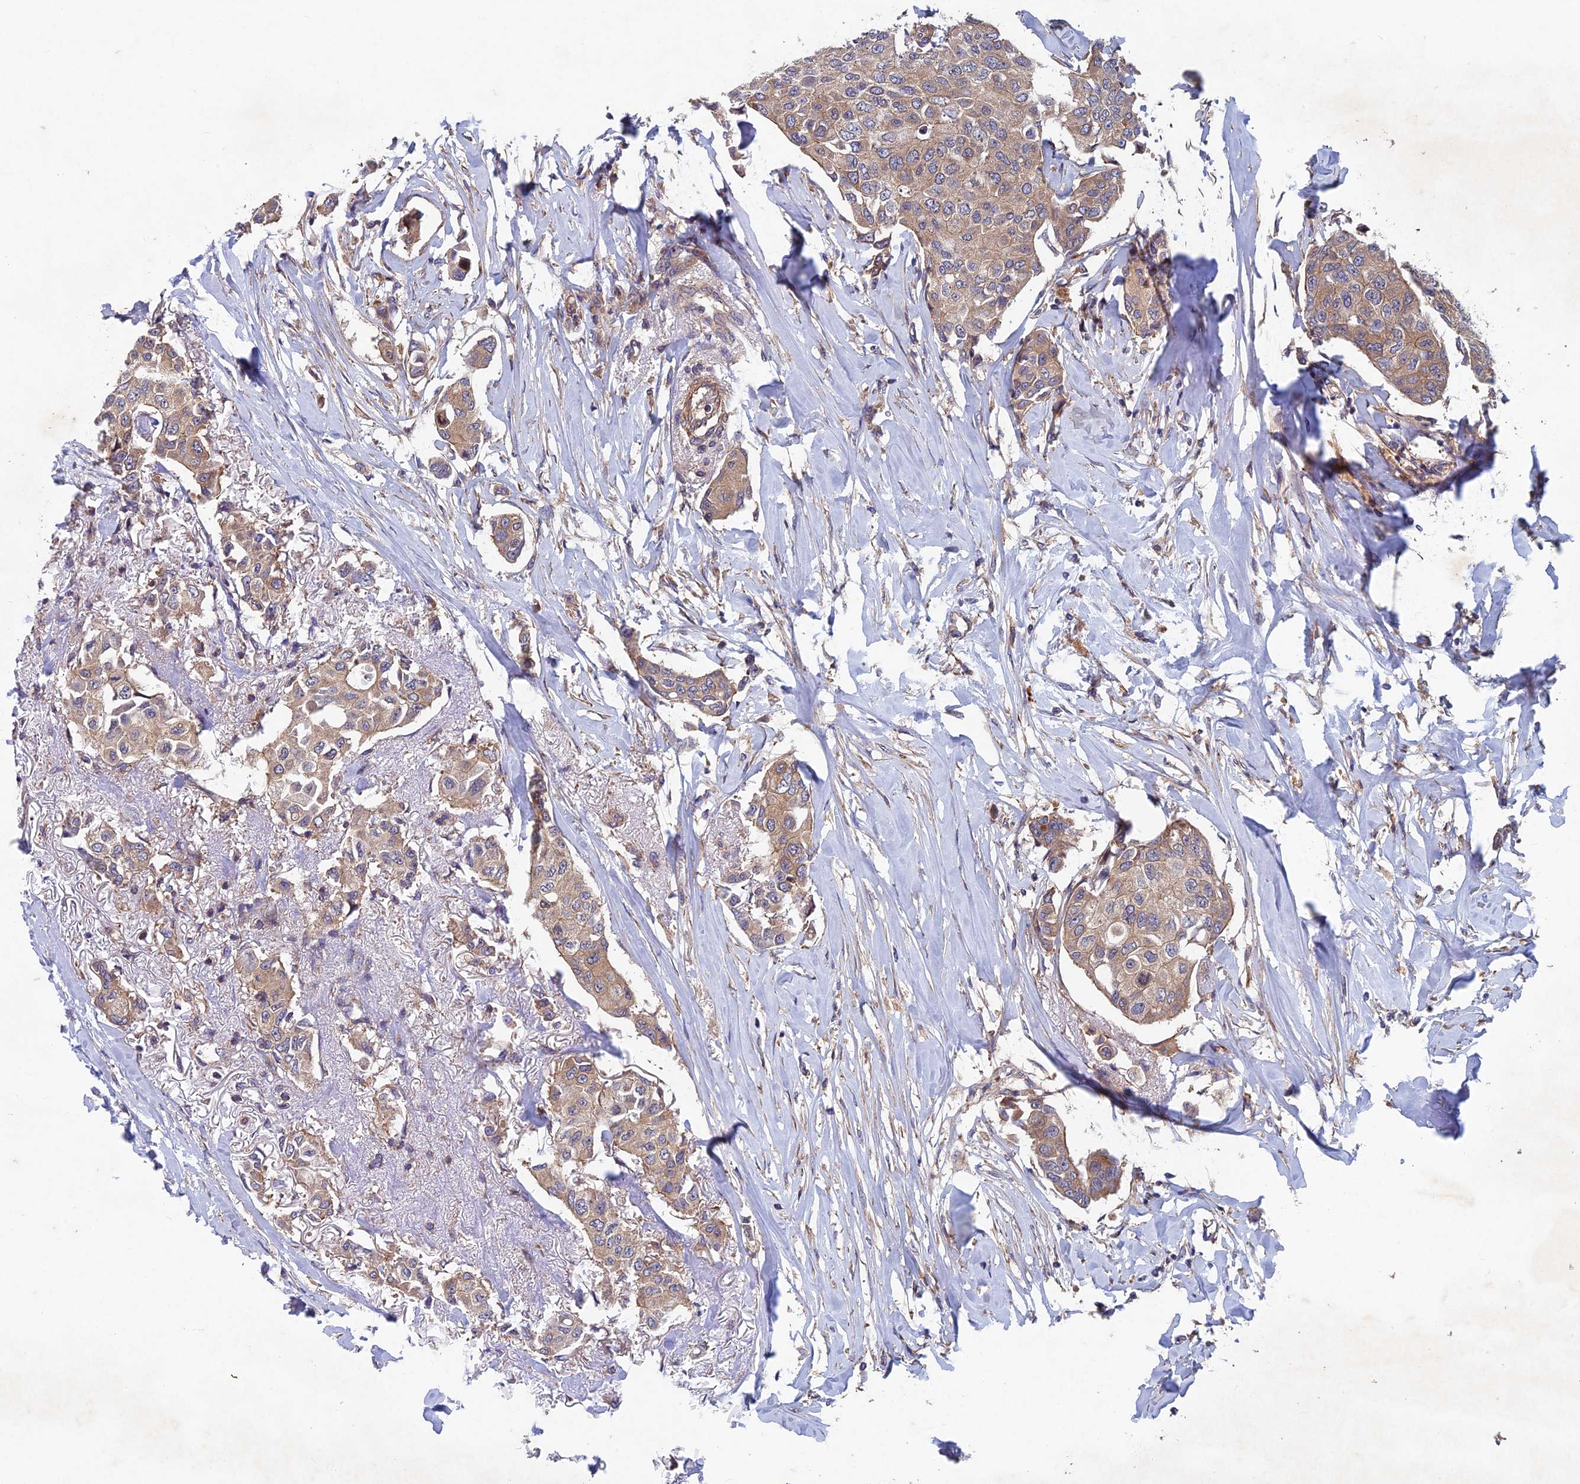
{"staining": {"intensity": "weak", "quantity": ">75%", "location": "cytoplasmic/membranous"}, "tissue": "breast cancer", "cell_type": "Tumor cells", "image_type": "cancer", "snomed": [{"axis": "morphology", "description": "Duct carcinoma"}, {"axis": "topography", "description": "Breast"}], "caption": "A micrograph of human breast cancer (infiltrating ductal carcinoma) stained for a protein reveals weak cytoplasmic/membranous brown staining in tumor cells.", "gene": "NCAPG", "patient": {"sex": "female", "age": 80}}